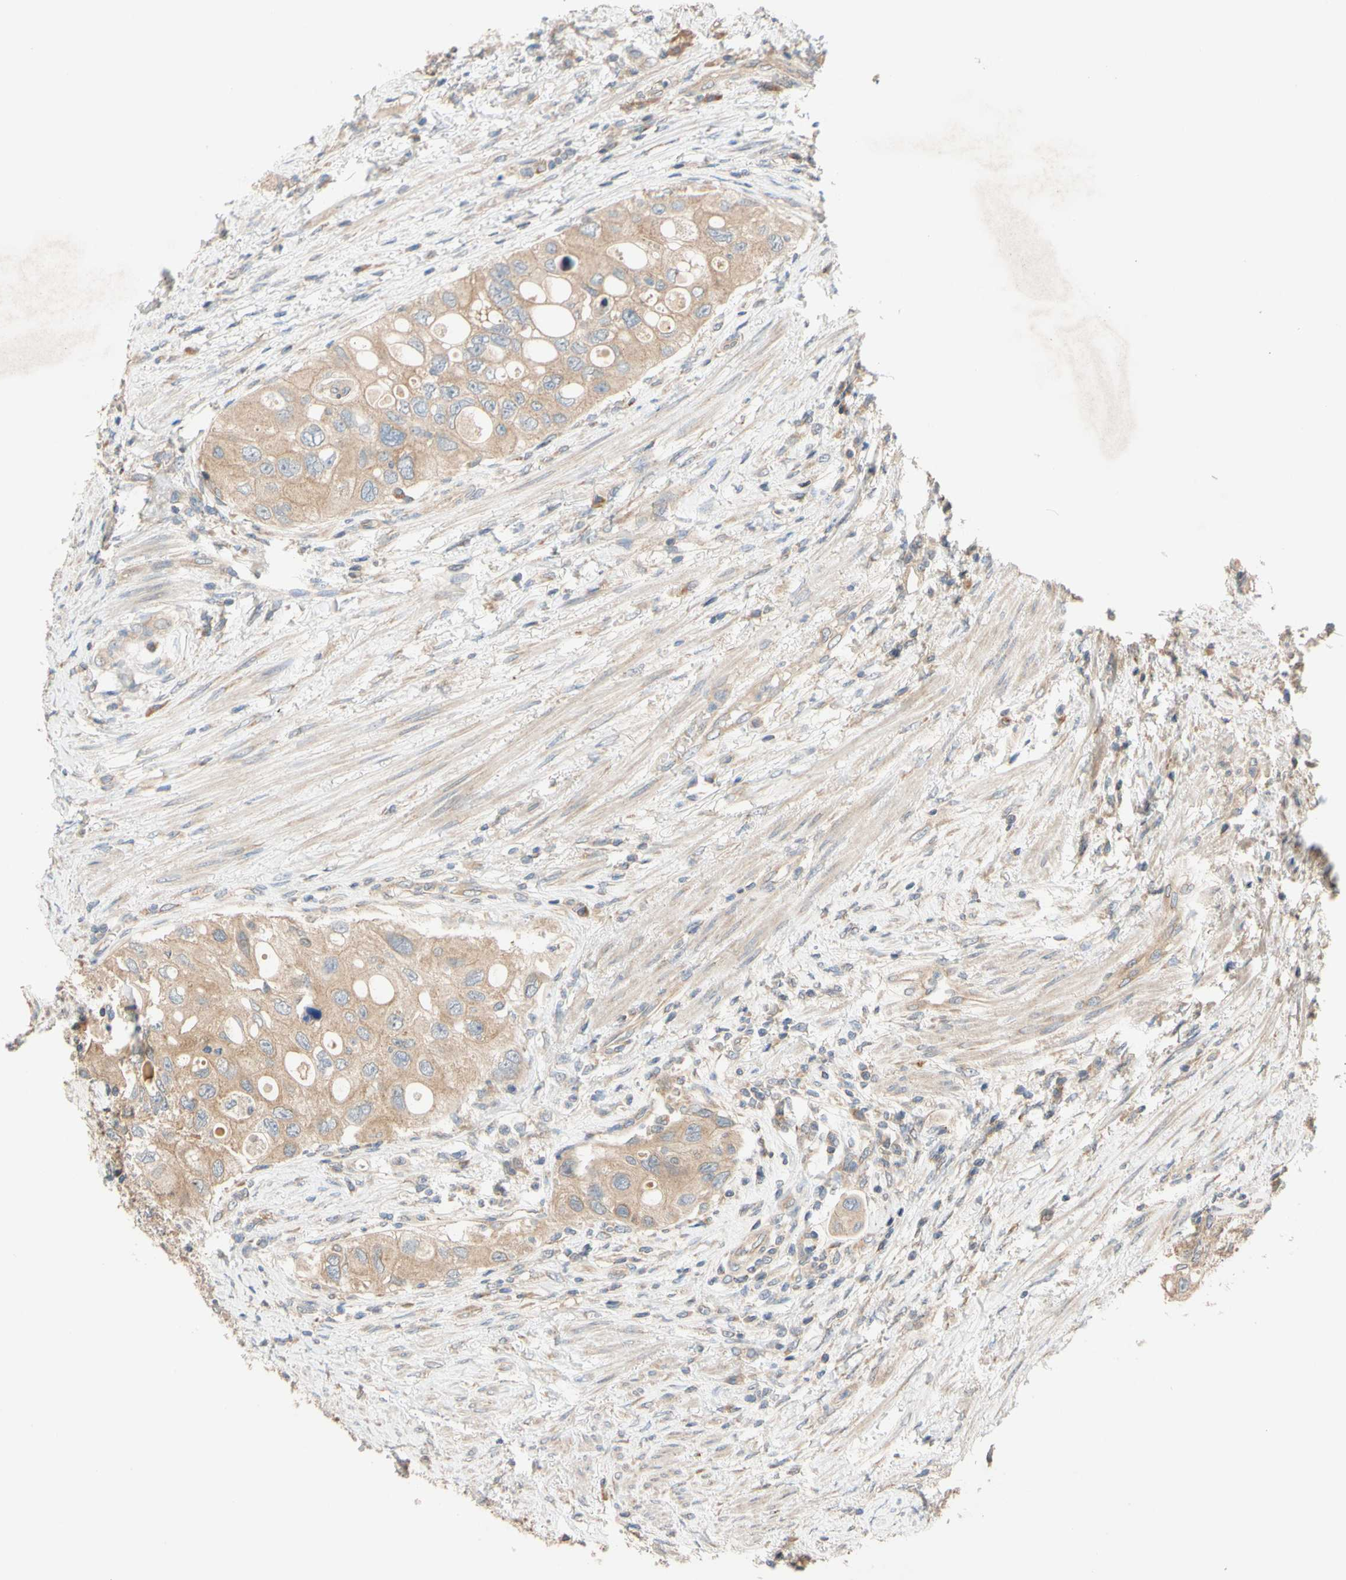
{"staining": {"intensity": "weak", "quantity": ">75%", "location": "cytoplasmic/membranous"}, "tissue": "urothelial cancer", "cell_type": "Tumor cells", "image_type": "cancer", "snomed": [{"axis": "morphology", "description": "Urothelial carcinoma, High grade"}, {"axis": "topography", "description": "Urinary bladder"}], "caption": "This image displays immunohistochemistry staining of human urothelial cancer, with low weak cytoplasmic/membranous staining in approximately >75% of tumor cells.", "gene": "MBTPS2", "patient": {"sex": "female", "age": 56}}